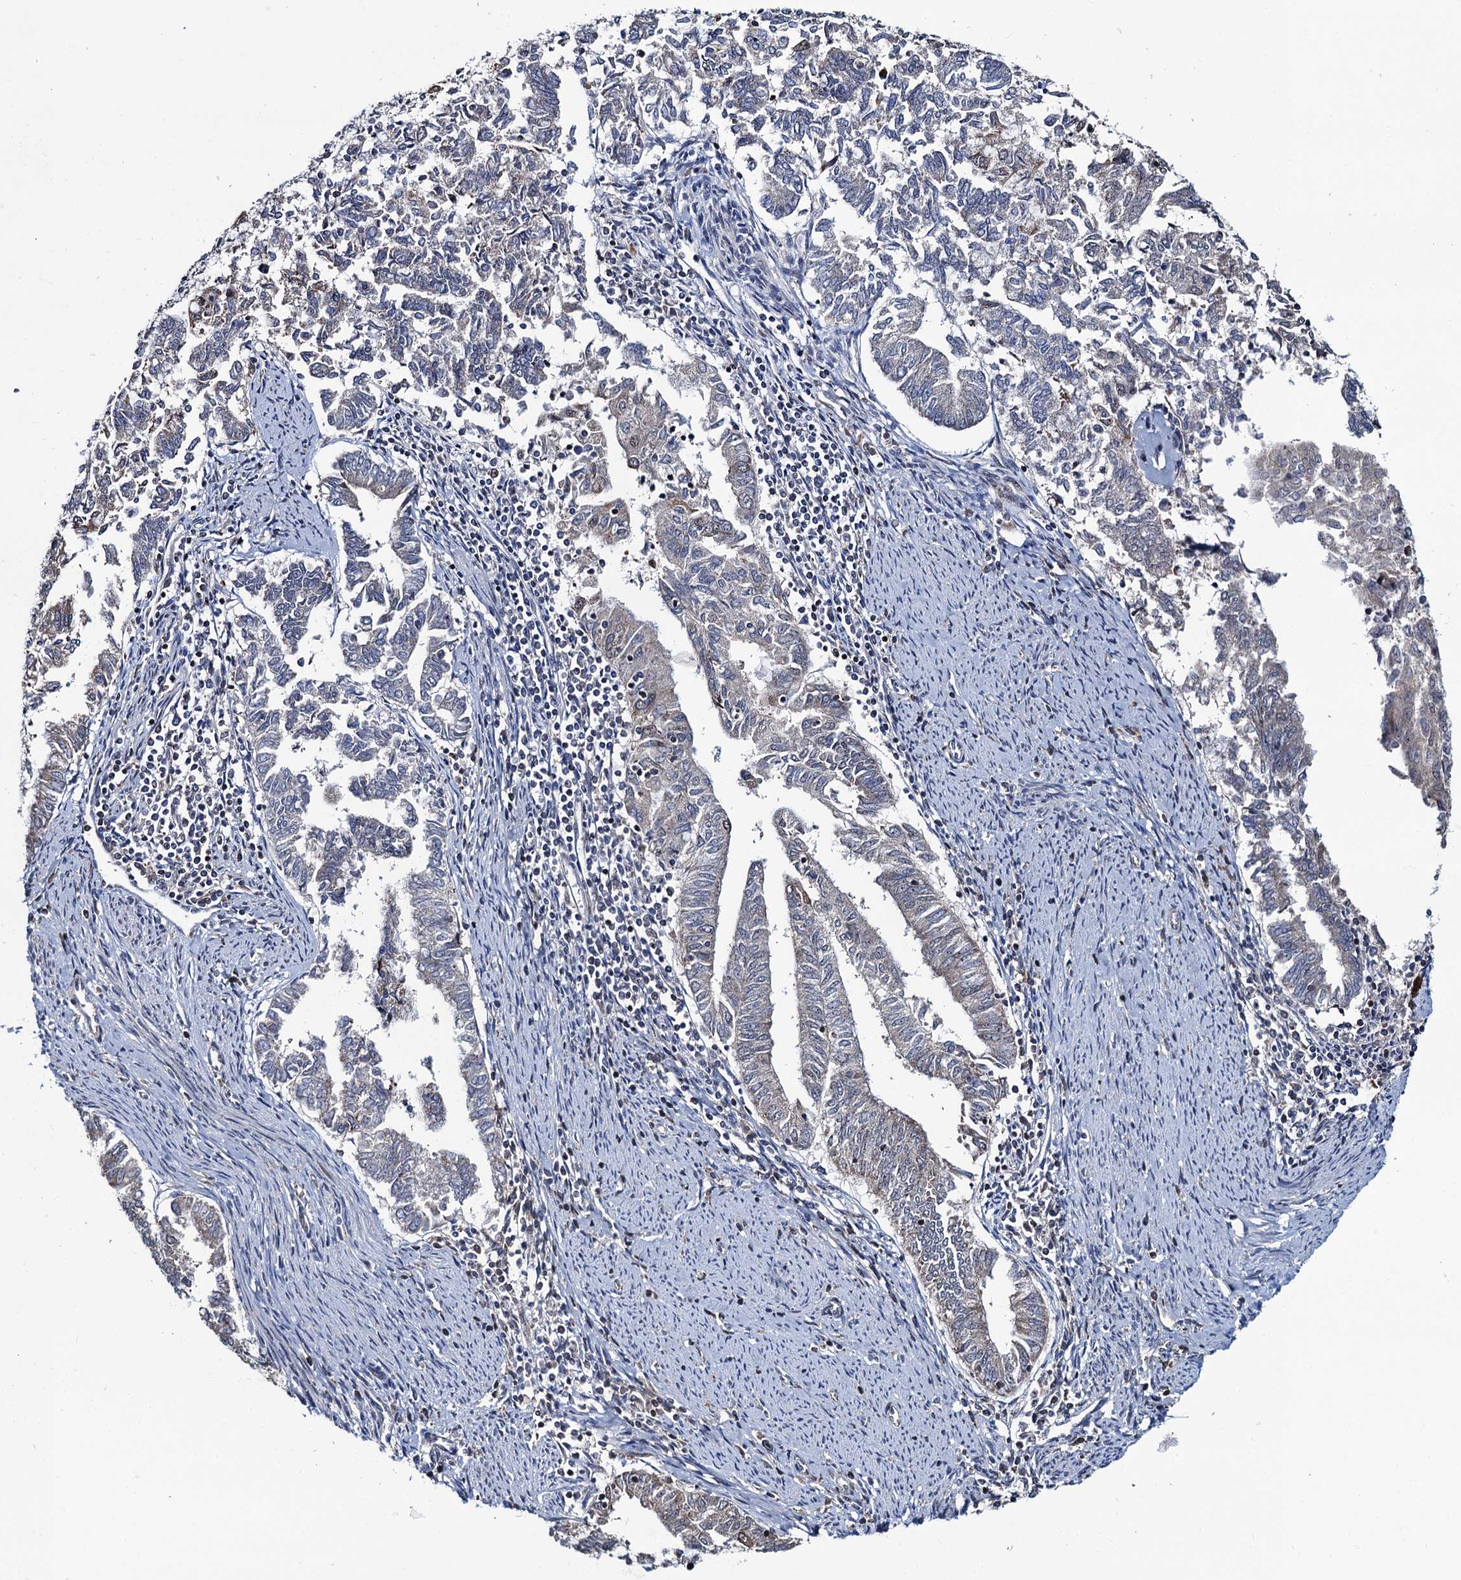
{"staining": {"intensity": "weak", "quantity": "<25%", "location": "cytoplasmic/membranous"}, "tissue": "endometrial cancer", "cell_type": "Tumor cells", "image_type": "cancer", "snomed": [{"axis": "morphology", "description": "Adenocarcinoma, NOS"}, {"axis": "topography", "description": "Endometrium"}], "caption": "Immunohistochemistry photomicrograph of neoplastic tissue: endometrial adenocarcinoma stained with DAB (3,3'-diaminobenzidine) demonstrates no significant protein positivity in tumor cells.", "gene": "CCDC102A", "patient": {"sex": "female", "age": 79}}